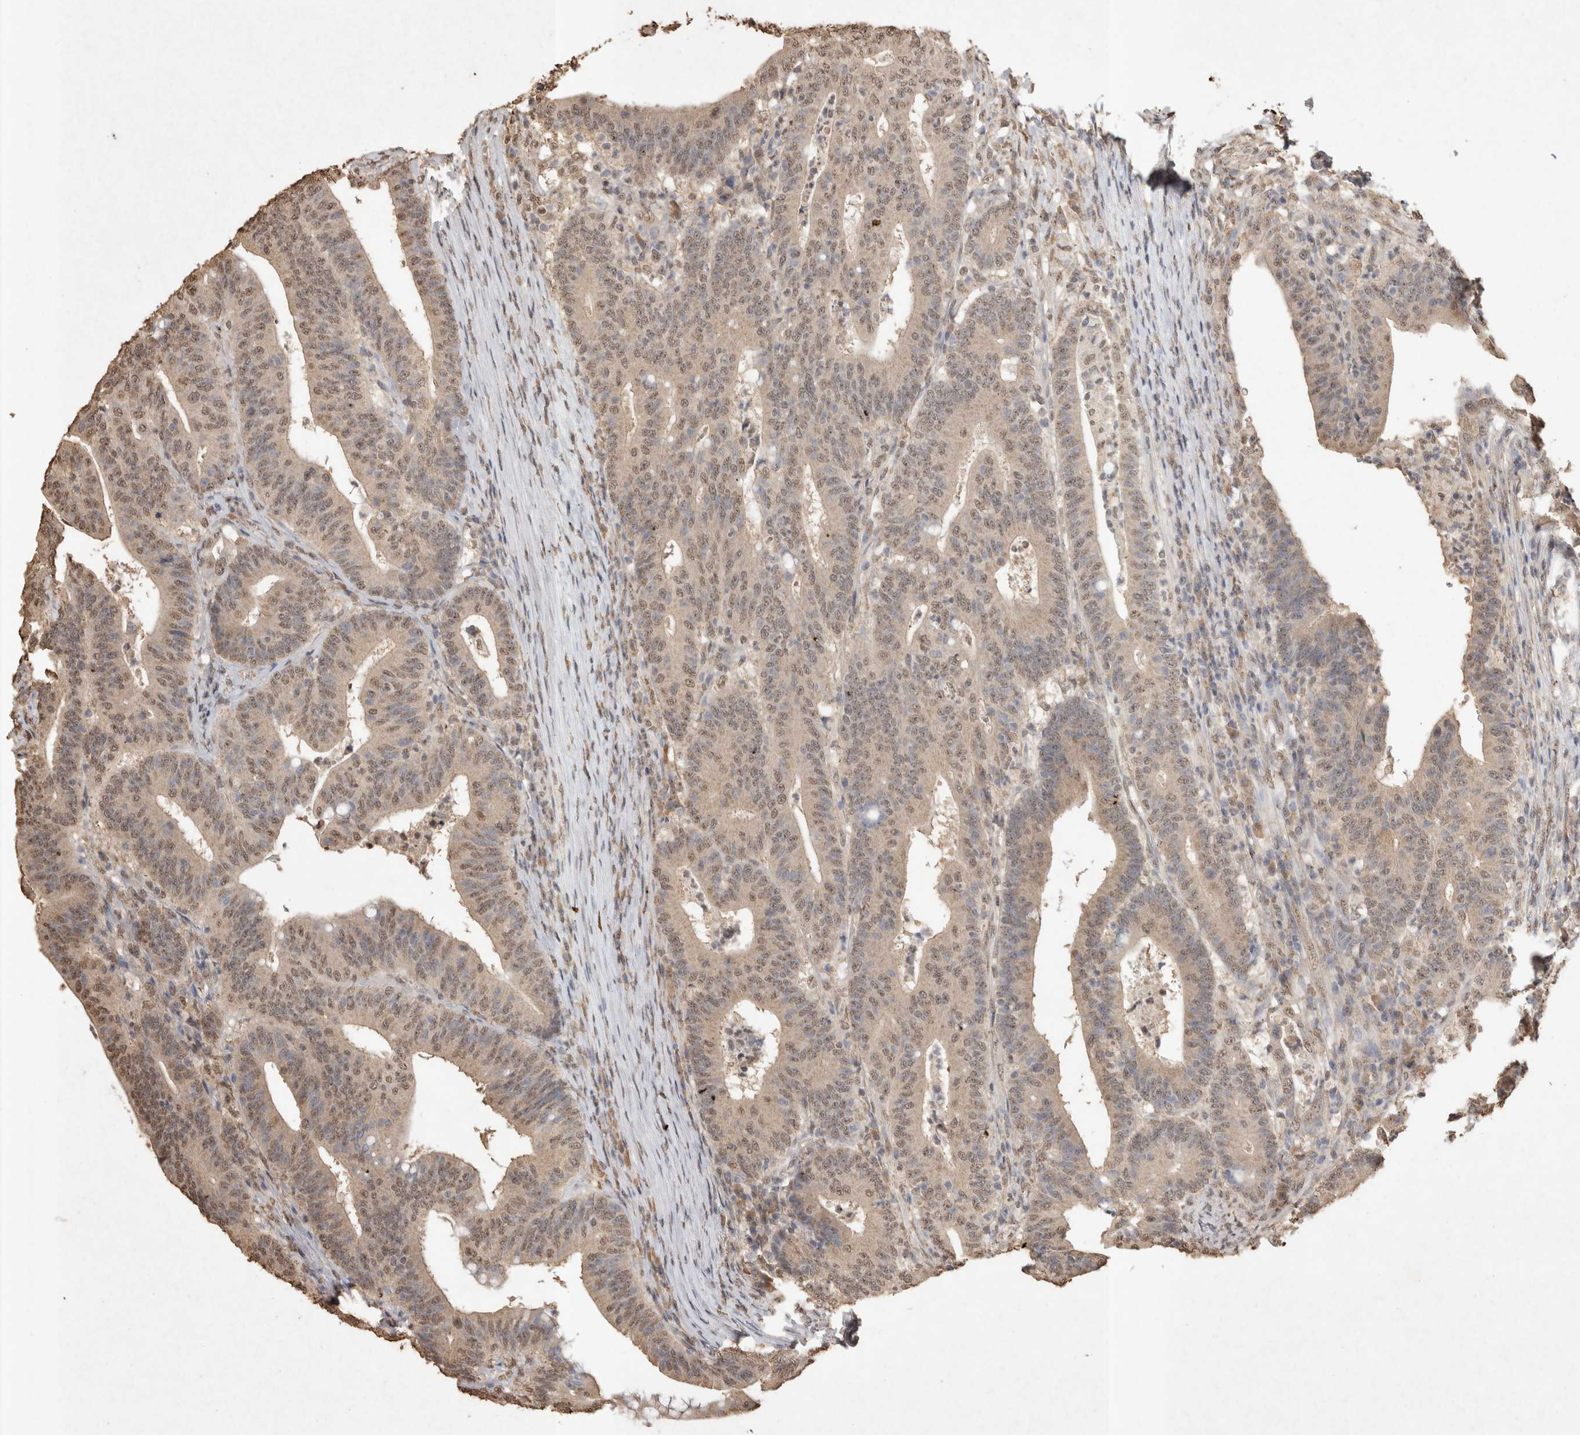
{"staining": {"intensity": "weak", "quantity": ">75%", "location": "cytoplasmic/membranous,nuclear"}, "tissue": "colorectal cancer", "cell_type": "Tumor cells", "image_type": "cancer", "snomed": [{"axis": "morphology", "description": "Adenocarcinoma, NOS"}, {"axis": "topography", "description": "Colon"}], "caption": "This histopathology image displays colorectal cancer (adenocarcinoma) stained with IHC to label a protein in brown. The cytoplasmic/membranous and nuclear of tumor cells show weak positivity for the protein. Nuclei are counter-stained blue.", "gene": "MLX", "patient": {"sex": "female", "age": 66}}